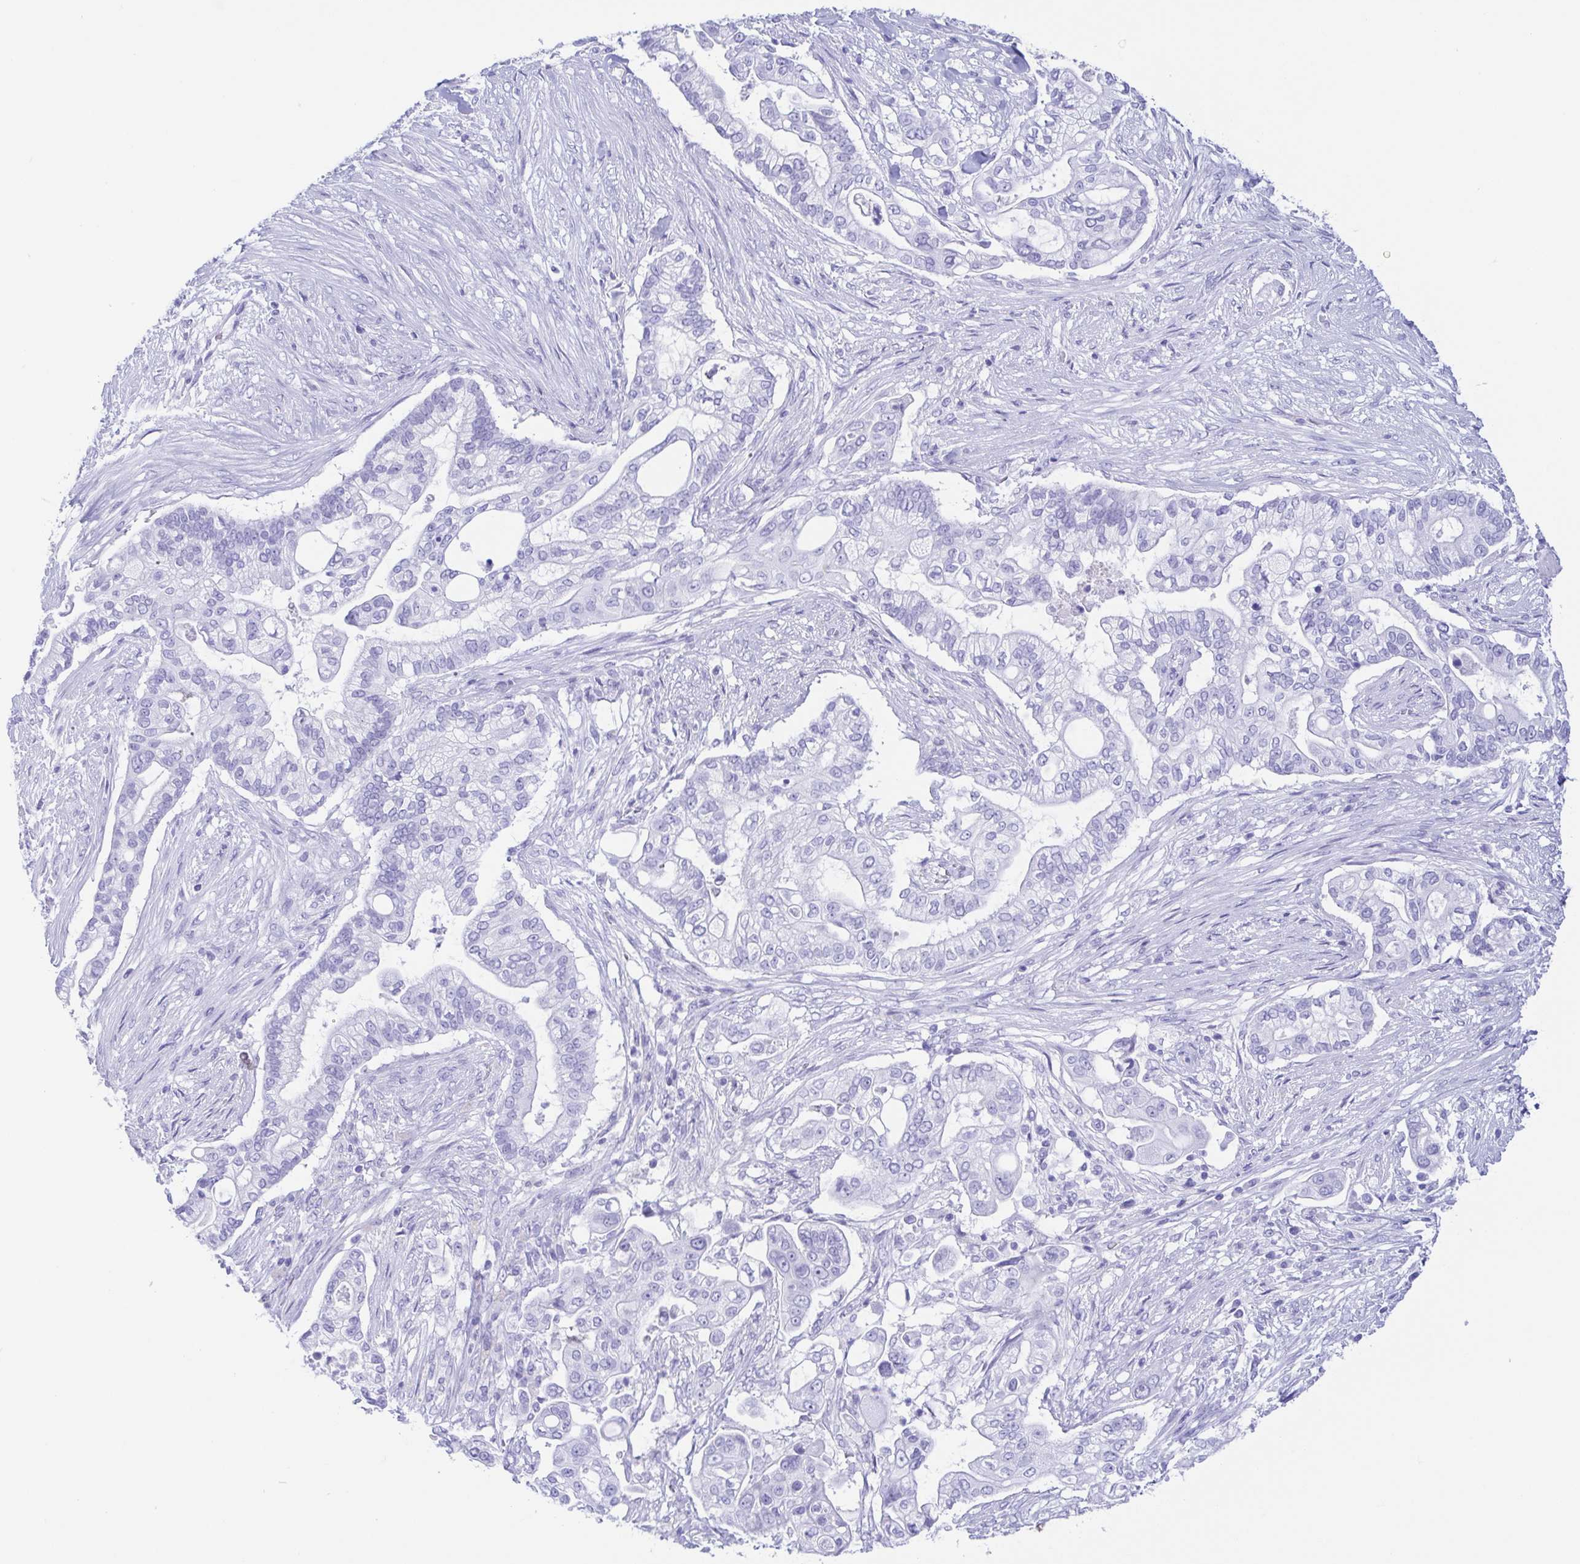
{"staining": {"intensity": "negative", "quantity": "none", "location": "none"}, "tissue": "pancreatic cancer", "cell_type": "Tumor cells", "image_type": "cancer", "snomed": [{"axis": "morphology", "description": "Adenocarcinoma, NOS"}, {"axis": "topography", "description": "Pancreas"}], "caption": "Tumor cells show no significant positivity in pancreatic cancer. The staining is performed using DAB (3,3'-diaminobenzidine) brown chromogen with nuclei counter-stained in using hematoxylin.", "gene": "GKN1", "patient": {"sex": "female", "age": 69}}